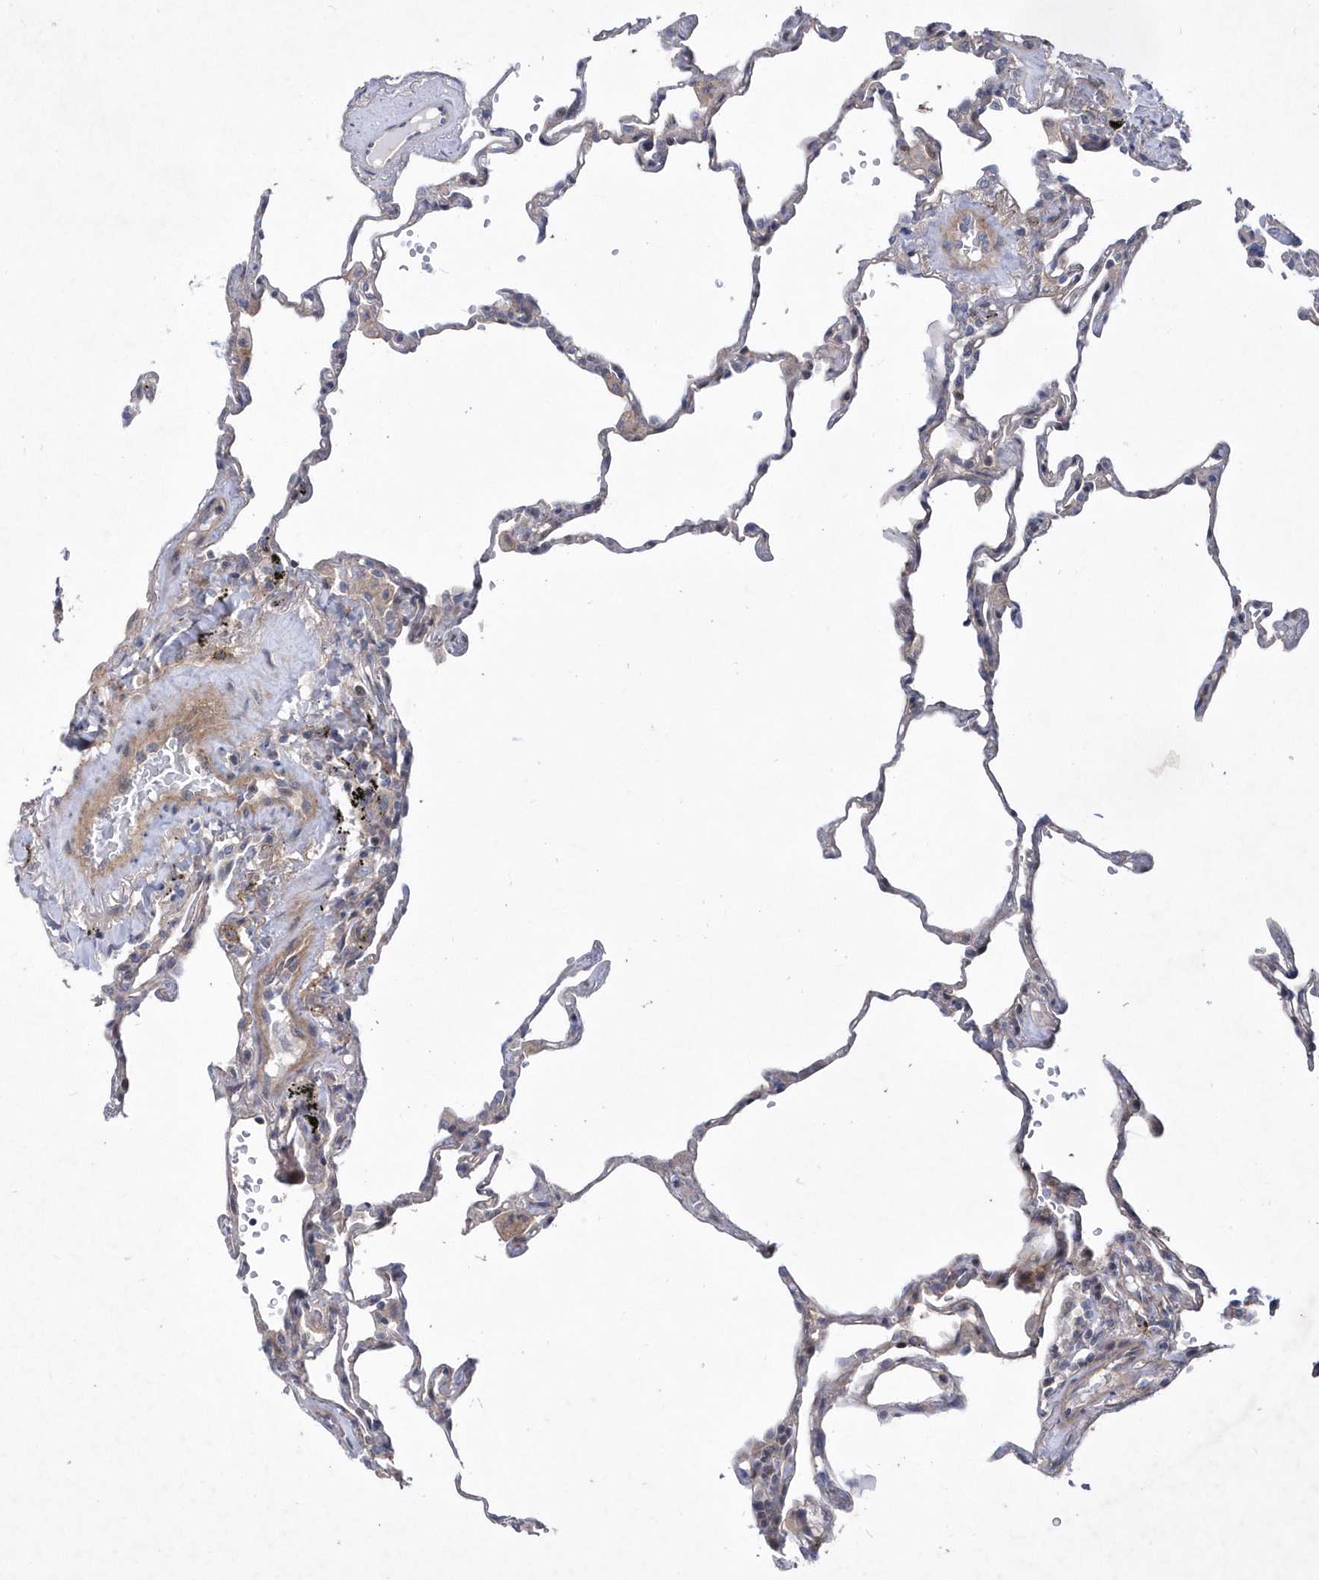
{"staining": {"intensity": "negative", "quantity": "none", "location": "none"}, "tissue": "lung", "cell_type": "Alveolar cells", "image_type": "normal", "snomed": [{"axis": "morphology", "description": "Normal tissue, NOS"}, {"axis": "topography", "description": "Lung"}], "caption": "High magnification brightfield microscopy of benign lung stained with DAB (brown) and counterstained with hematoxylin (blue): alveolar cells show no significant staining.", "gene": "LONRF2", "patient": {"sex": "male", "age": 59}}